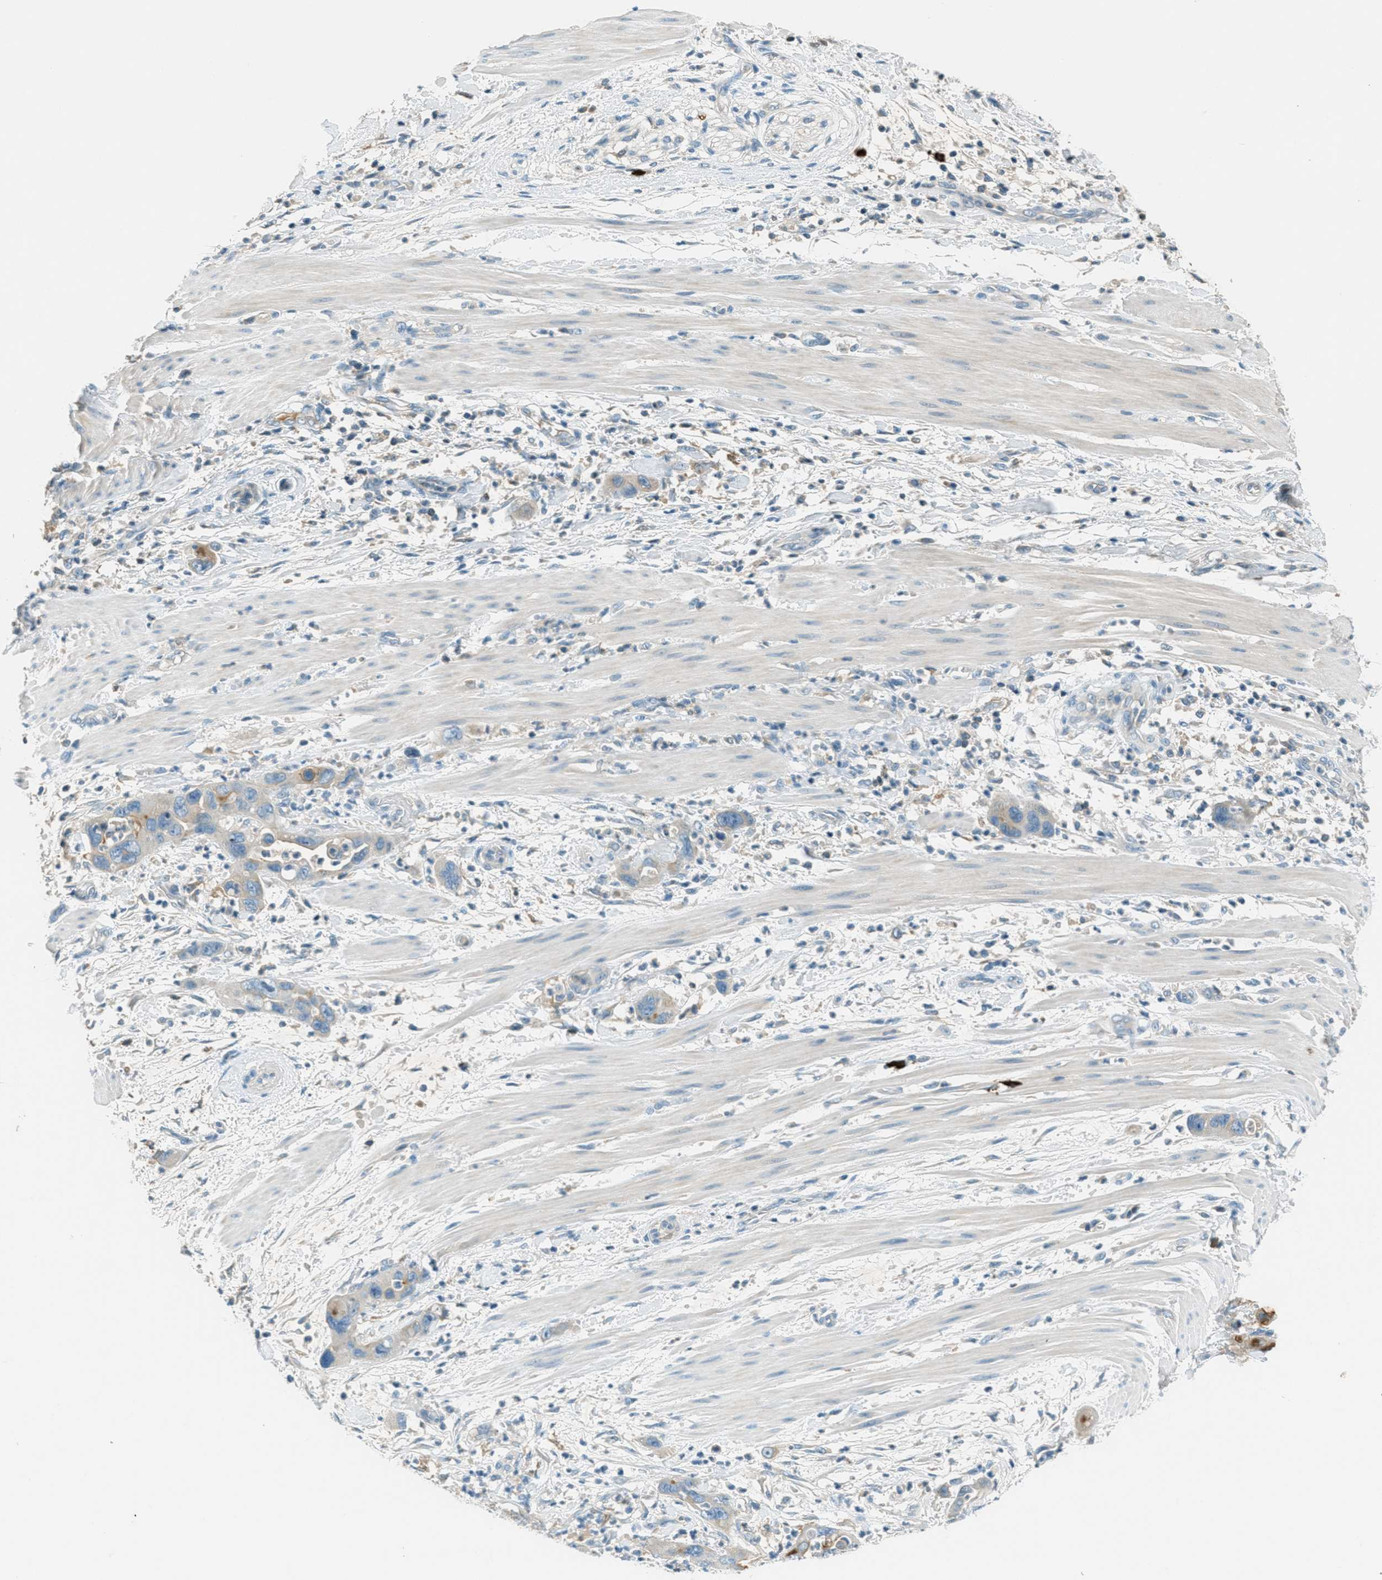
{"staining": {"intensity": "moderate", "quantity": "<25%", "location": "cytoplasmic/membranous"}, "tissue": "pancreatic cancer", "cell_type": "Tumor cells", "image_type": "cancer", "snomed": [{"axis": "morphology", "description": "Adenocarcinoma, NOS"}, {"axis": "topography", "description": "Pancreas"}], "caption": "Brown immunohistochemical staining in human adenocarcinoma (pancreatic) exhibits moderate cytoplasmic/membranous positivity in about <25% of tumor cells.", "gene": "MSLN", "patient": {"sex": "female", "age": 71}}